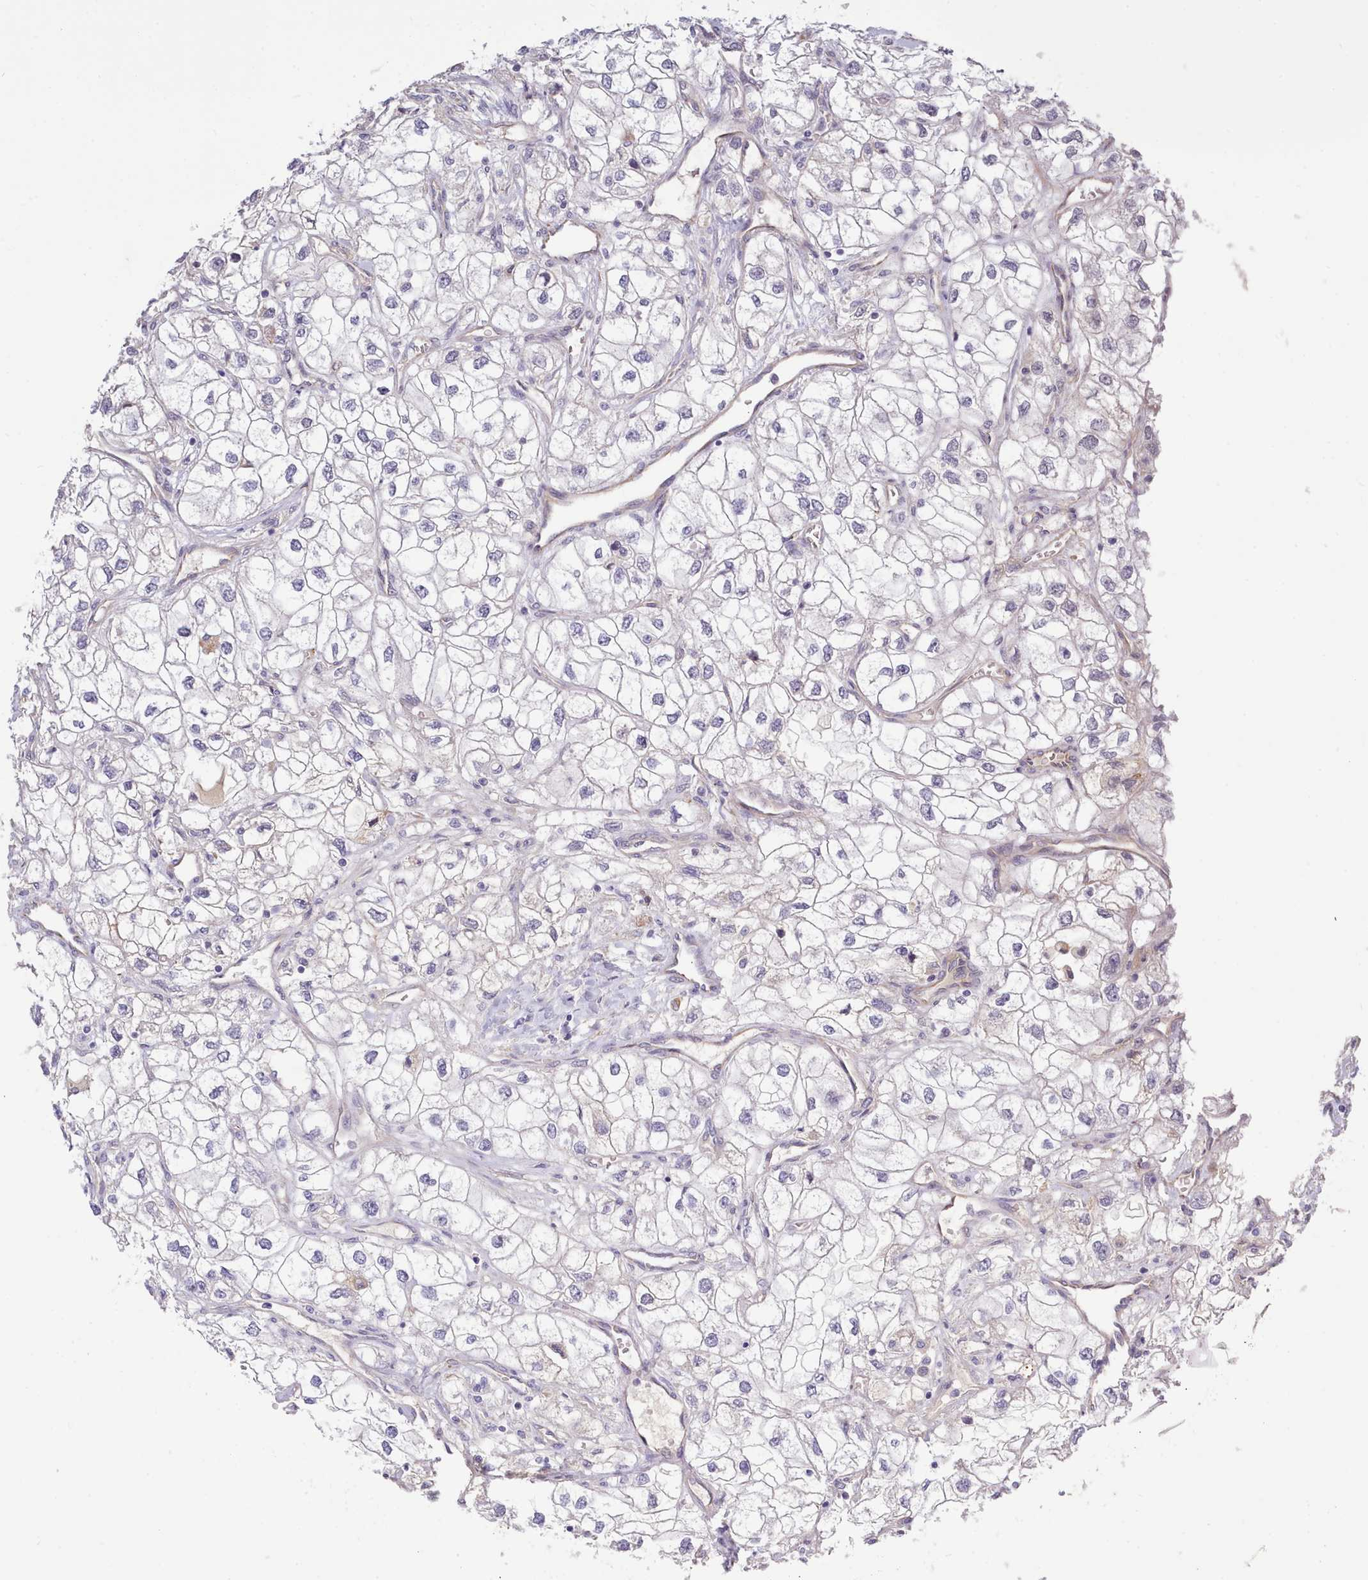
{"staining": {"intensity": "weak", "quantity": "25%-75%", "location": "cytoplasmic/membranous"}, "tissue": "renal cancer", "cell_type": "Tumor cells", "image_type": "cancer", "snomed": [{"axis": "morphology", "description": "Adenocarcinoma, NOS"}, {"axis": "topography", "description": "Kidney"}], "caption": "This histopathology image reveals immunohistochemistry staining of renal cancer, with low weak cytoplasmic/membranous staining in approximately 25%-75% of tumor cells.", "gene": "ZC3H13", "patient": {"sex": "male", "age": 59}}